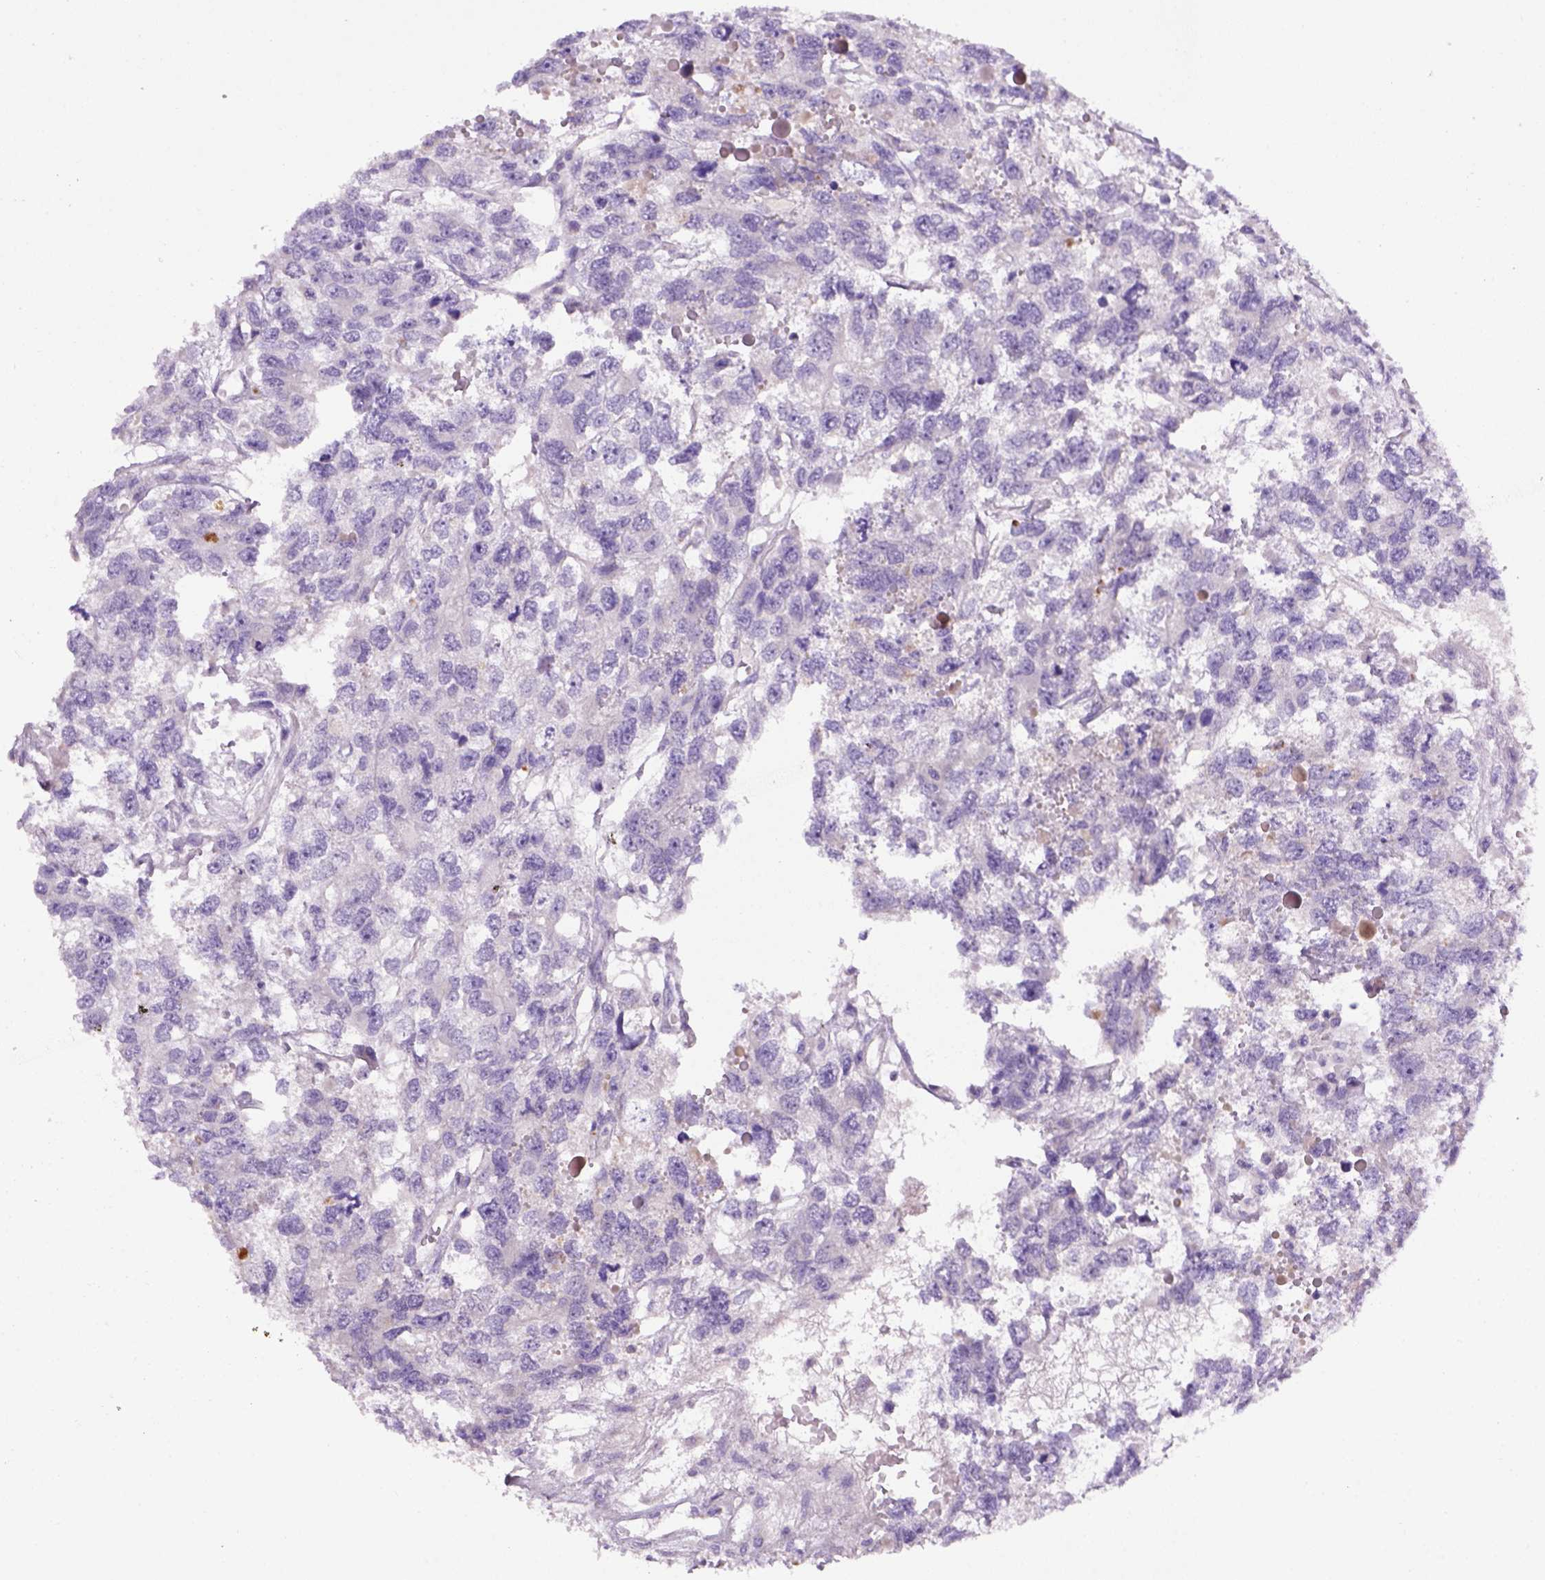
{"staining": {"intensity": "negative", "quantity": "none", "location": "none"}, "tissue": "testis cancer", "cell_type": "Tumor cells", "image_type": "cancer", "snomed": [{"axis": "morphology", "description": "Seminoma, NOS"}, {"axis": "topography", "description": "Testis"}], "caption": "Tumor cells are negative for protein expression in human seminoma (testis).", "gene": "CD3E", "patient": {"sex": "male", "age": 52}}